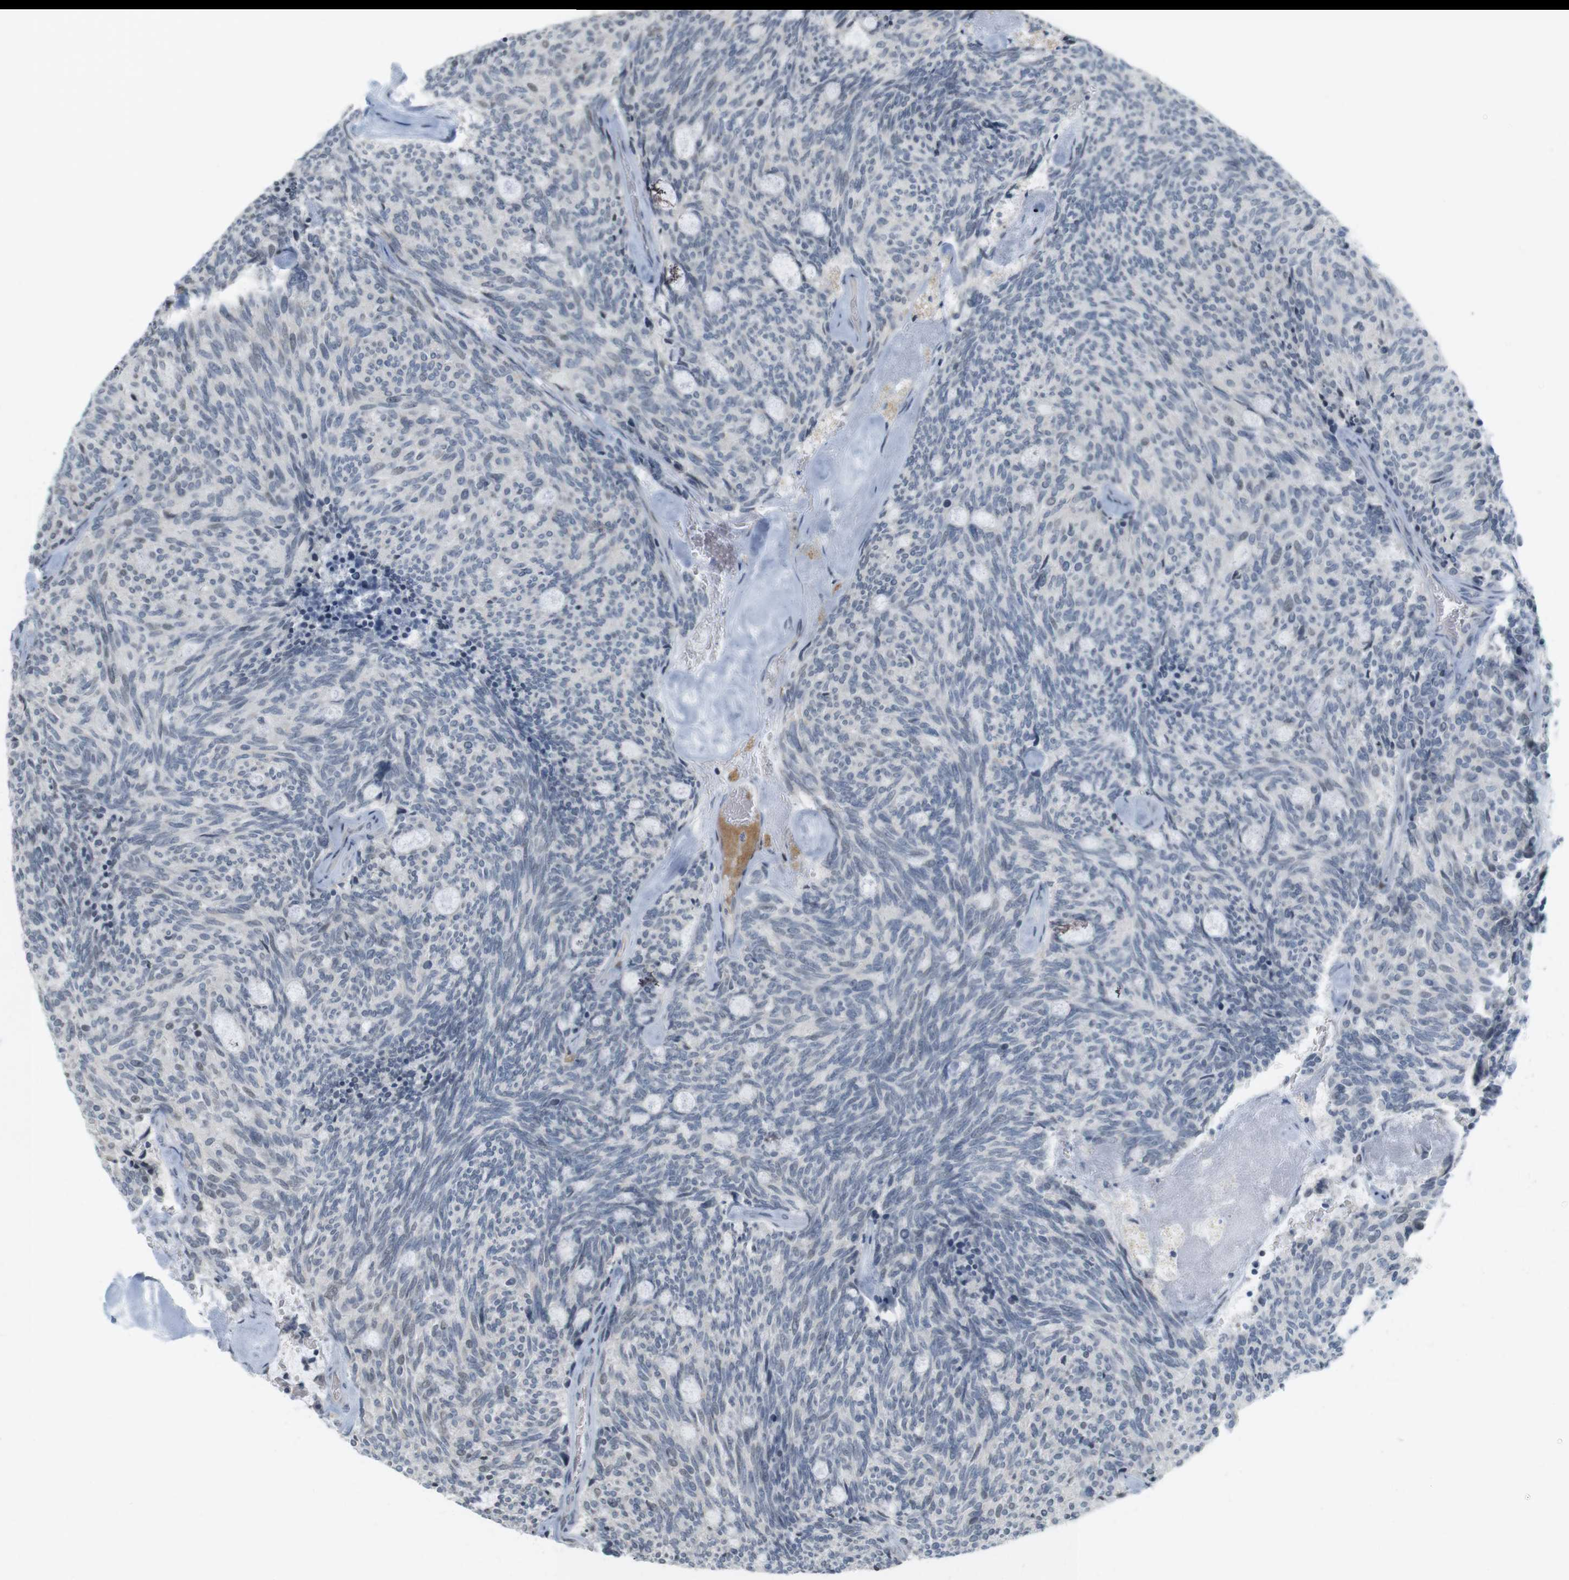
{"staining": {"intensity": "negative", "quantity": "none", "location": "none"}, "tissue": "carcinoid", "cell_type": "Tumor cells", "image_type": "cancer", "snomed": [{"axis": "morphology", "description": "Carcinoid, malignant, NOS"}, {"axis": "topography", "description": "Pancreas"}], "caption": "Tumor cells are negative for brown protein staining in carcinoid. Nuclei are stained in blue.", "gene": "DMC1", "patient": {"sex": "female", "age": 54}}